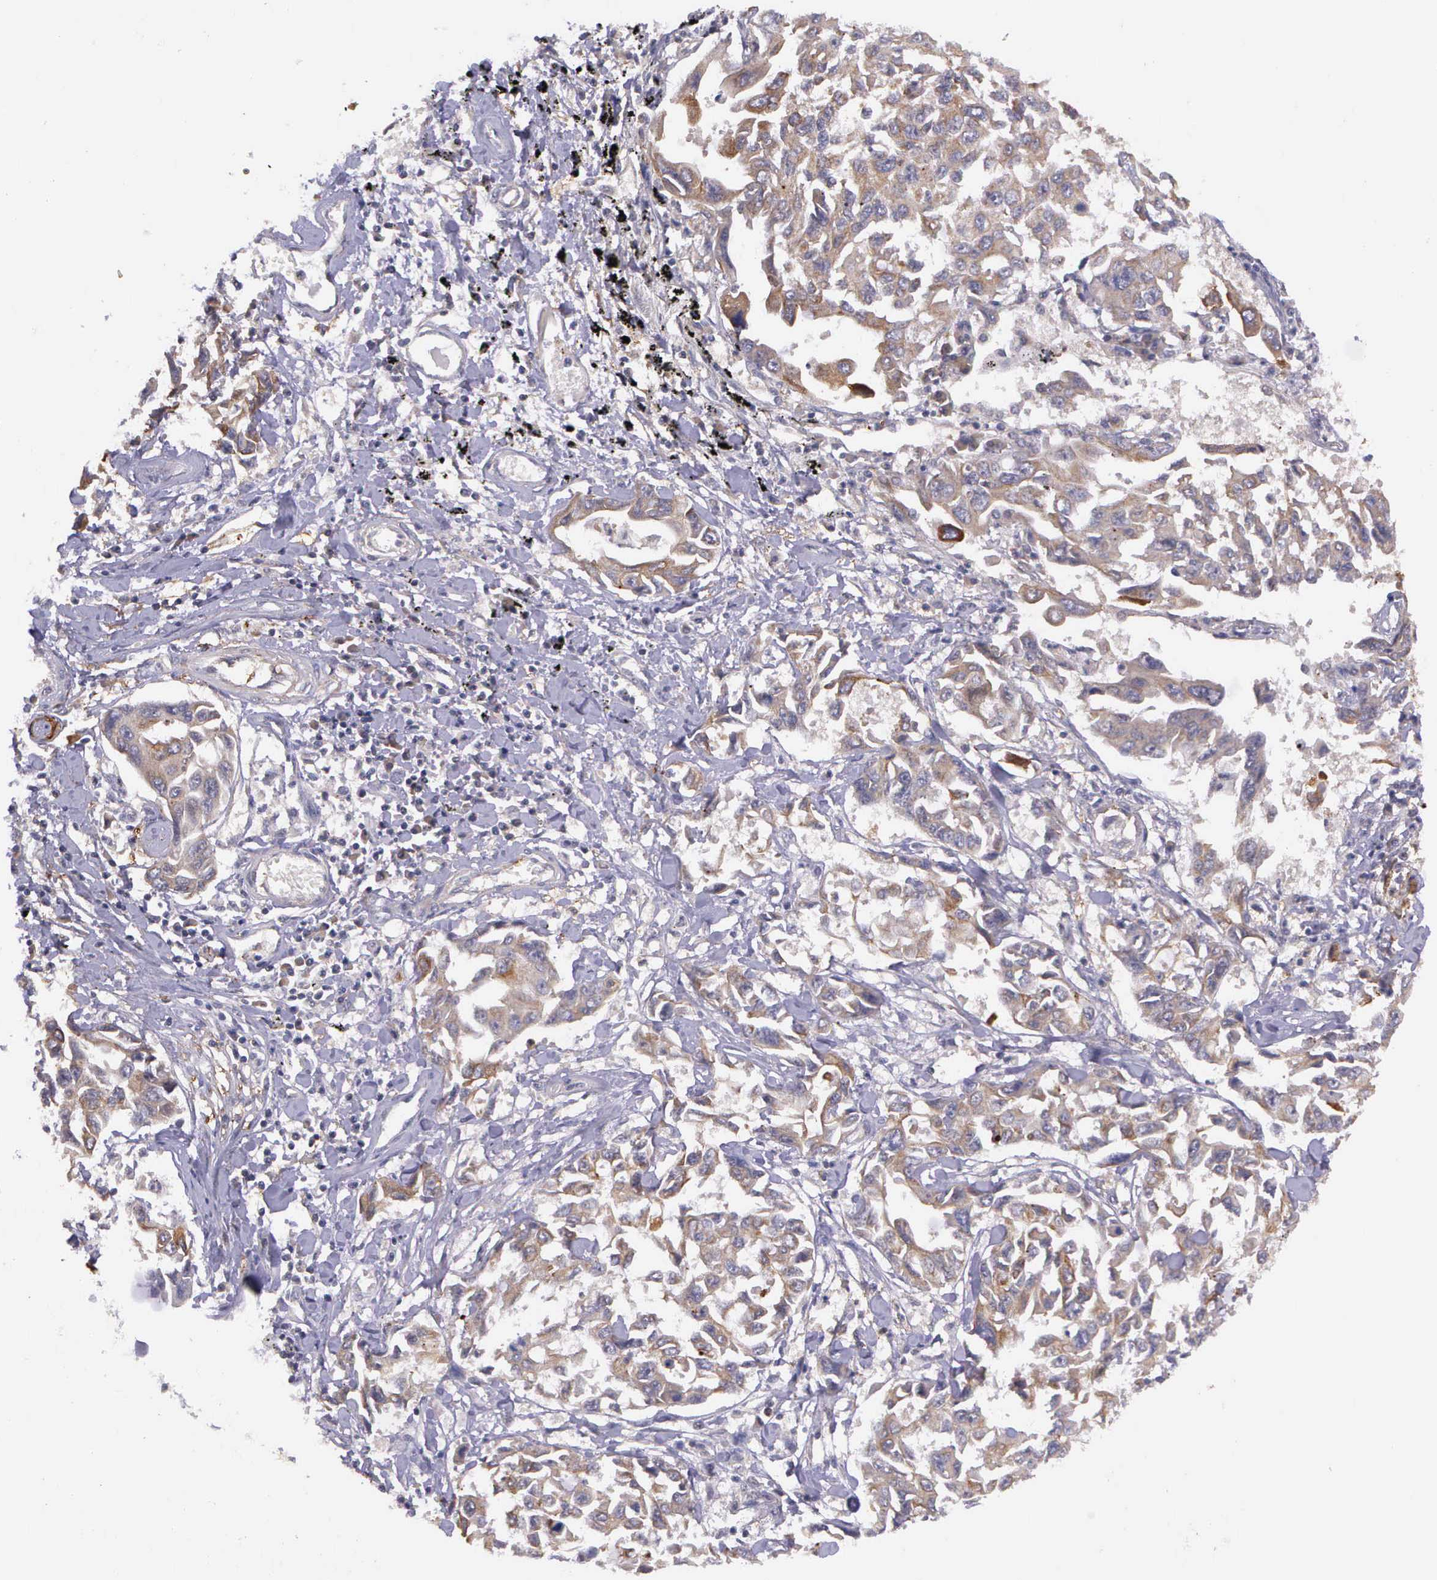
{"staining": {"intensity": "moderate", "quantity": "25%-75%", "location": "cytoplasmic/membranous"}, "tissue": "lung cancer", "cell_type": "Tumor cells", "image_type": "cancer", "snomed": [{"axis": "morphology", "description": "Adenocarcinoma, NOS"}, {"axis": "topography", "description": "Lung"}], "caption": "Immunohistochemical staining of lung adenocarcinoma displays medium levels of moderate cytoplasmic/membranous expression in approximately 25%-75% of tumor cells. (DAB = brown stain, brightfield microscopy at high magnification).", "gene": "PRICKLE3", "patient": {"sex": "male", "age": 64}}